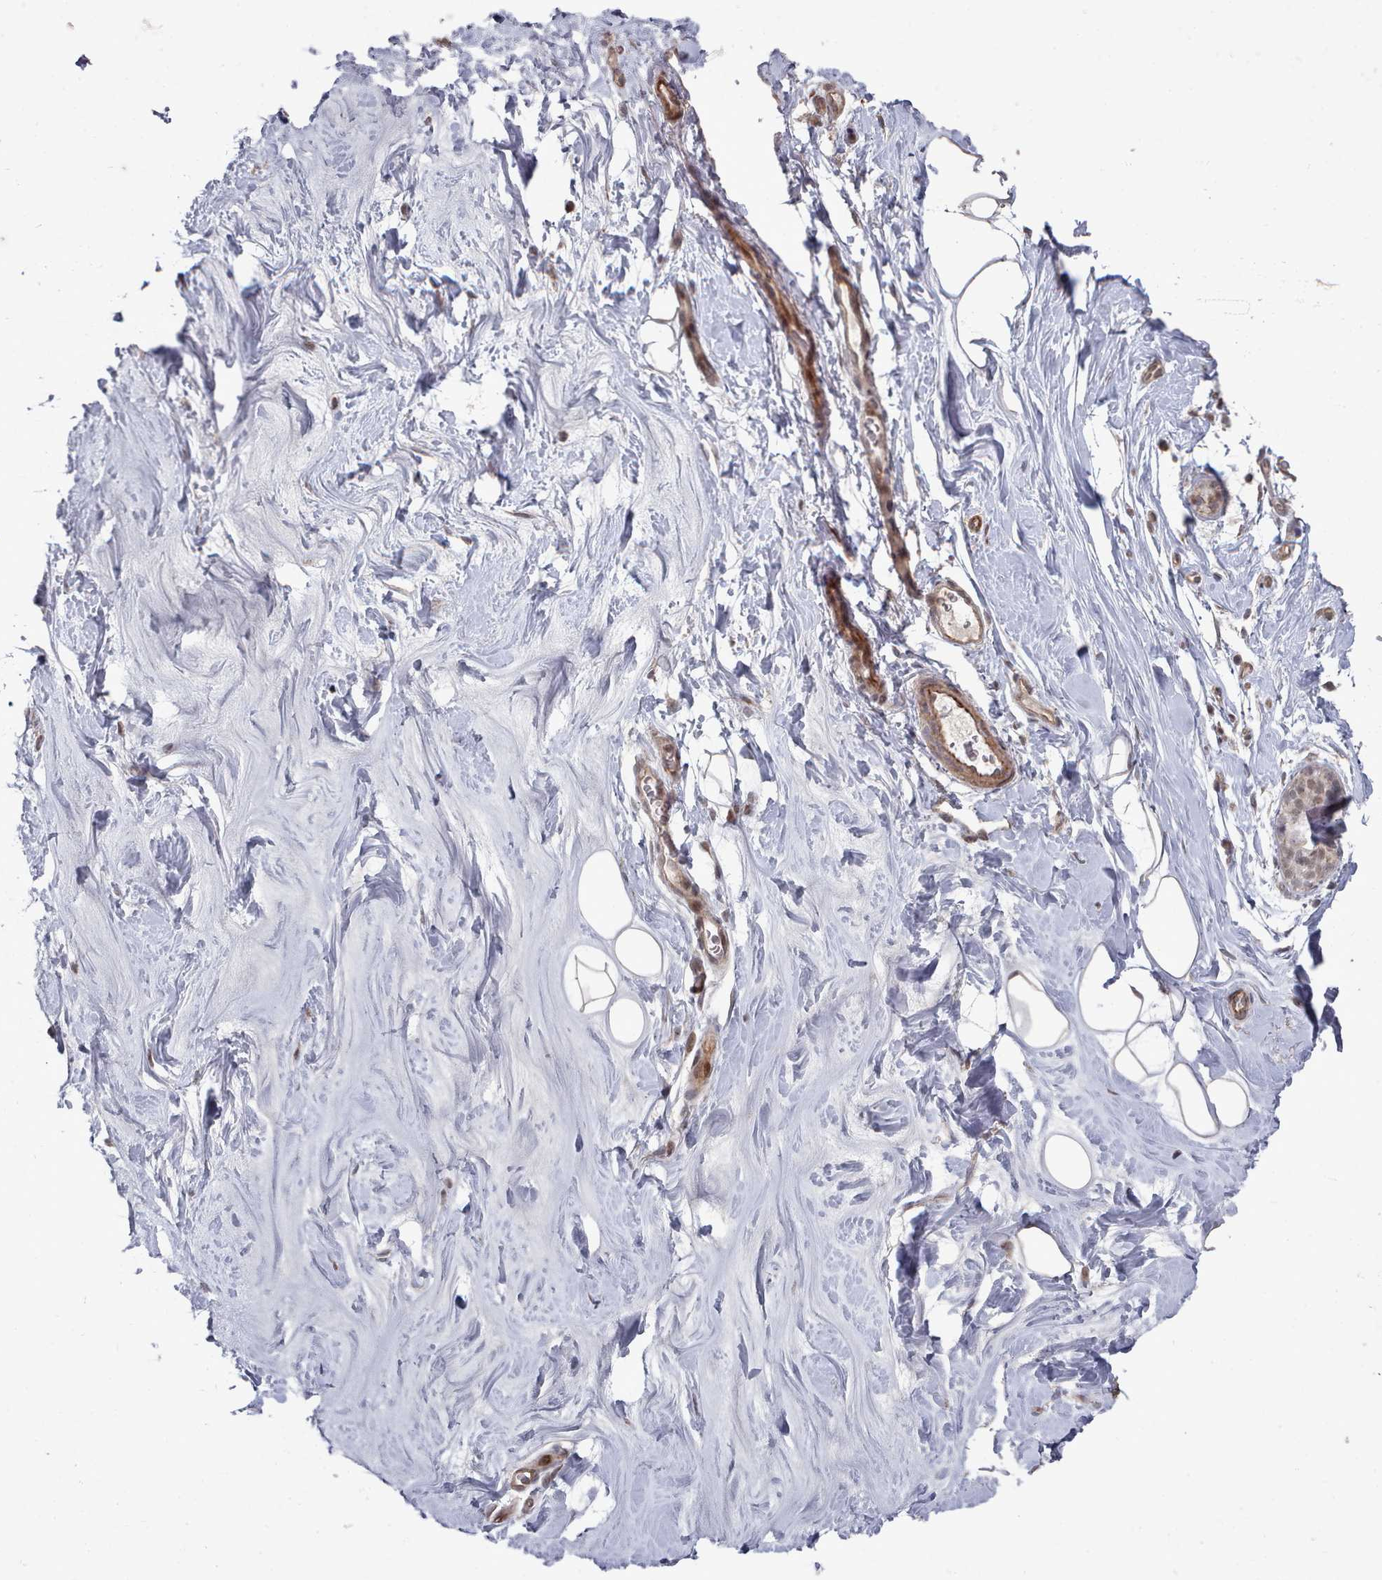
{"staining": {"intensity": "negative", "quantity": "none", "location": "none"}, "tissue": "adipose tissue", "cell_type": "Adipocytes", "image_type": "normal", "snomed": [{"axis": "morphology", "description": "Normal tissue, NOS"}, {"axis": "topography", "description": "Breast"}], "caption": "High magnification brightfield microscopy of benign adipose tissue stained with DAB (brown) and counterstained with hematoxylin (blue): adipocytes show no significant expression.", "gene": "CPSF4", "patient": {"sex": "female", "age": 26}}